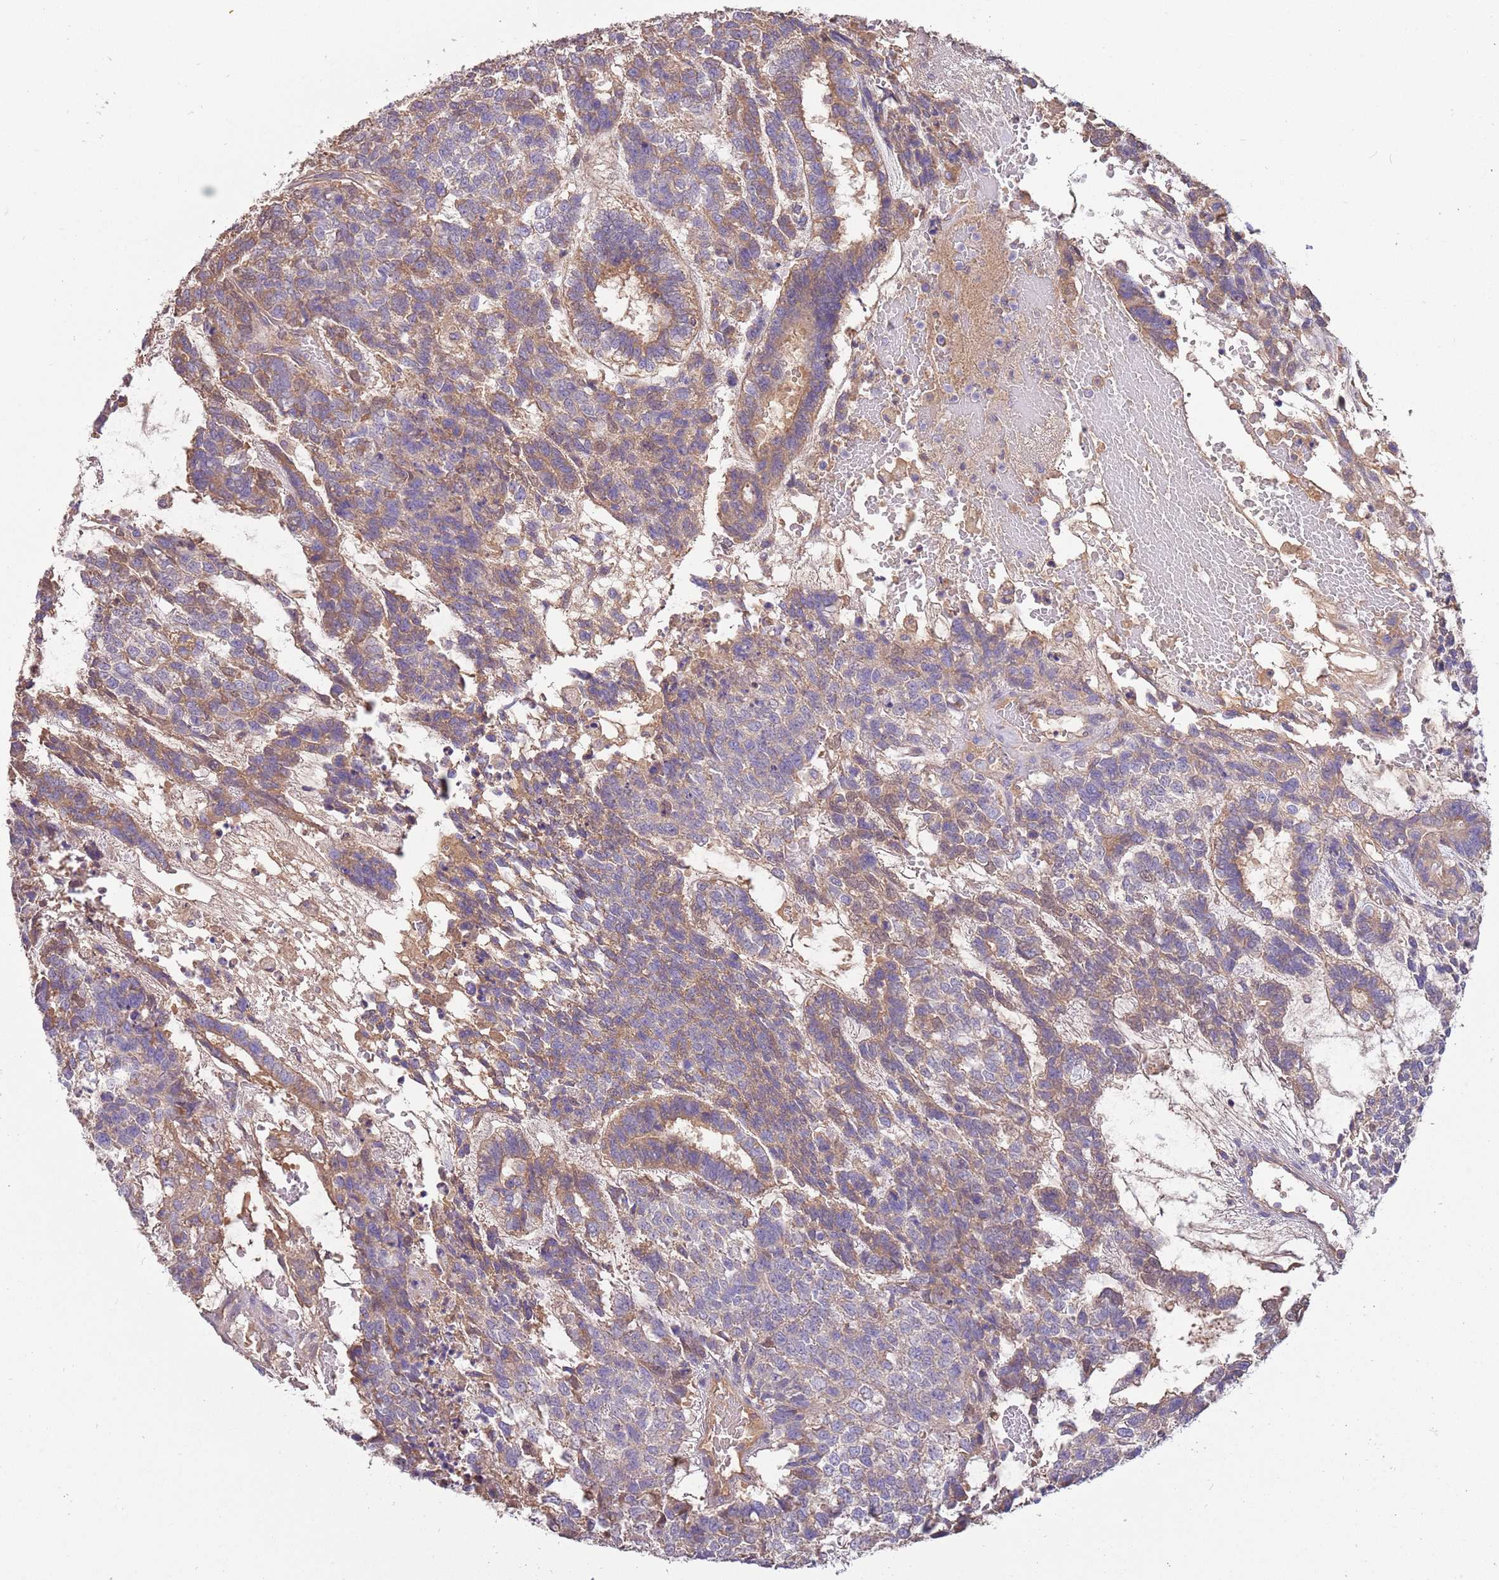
{"staining": {"intensity": "moderate", "quantity": "<25%", "location": "cytoplasmic/membranous"}, "tissue": "testis cancer", "cell_type": "Tumor cells", "image_type": "cancer", "snomed": [{"axis": "morphology", "description": "Carcinoma, Embryonal, NOS"}, {"axis": "topography", "description": "Testis"}], "caption": "An image showing moderate cytoplasmic/membranous expression in about <25% of tumor cells in embryonal carcinoma (testis), as visualized by brown immunohistochemical staining.", "gene": "TRMO", "patient": {"sex": "male", "age": 23}}